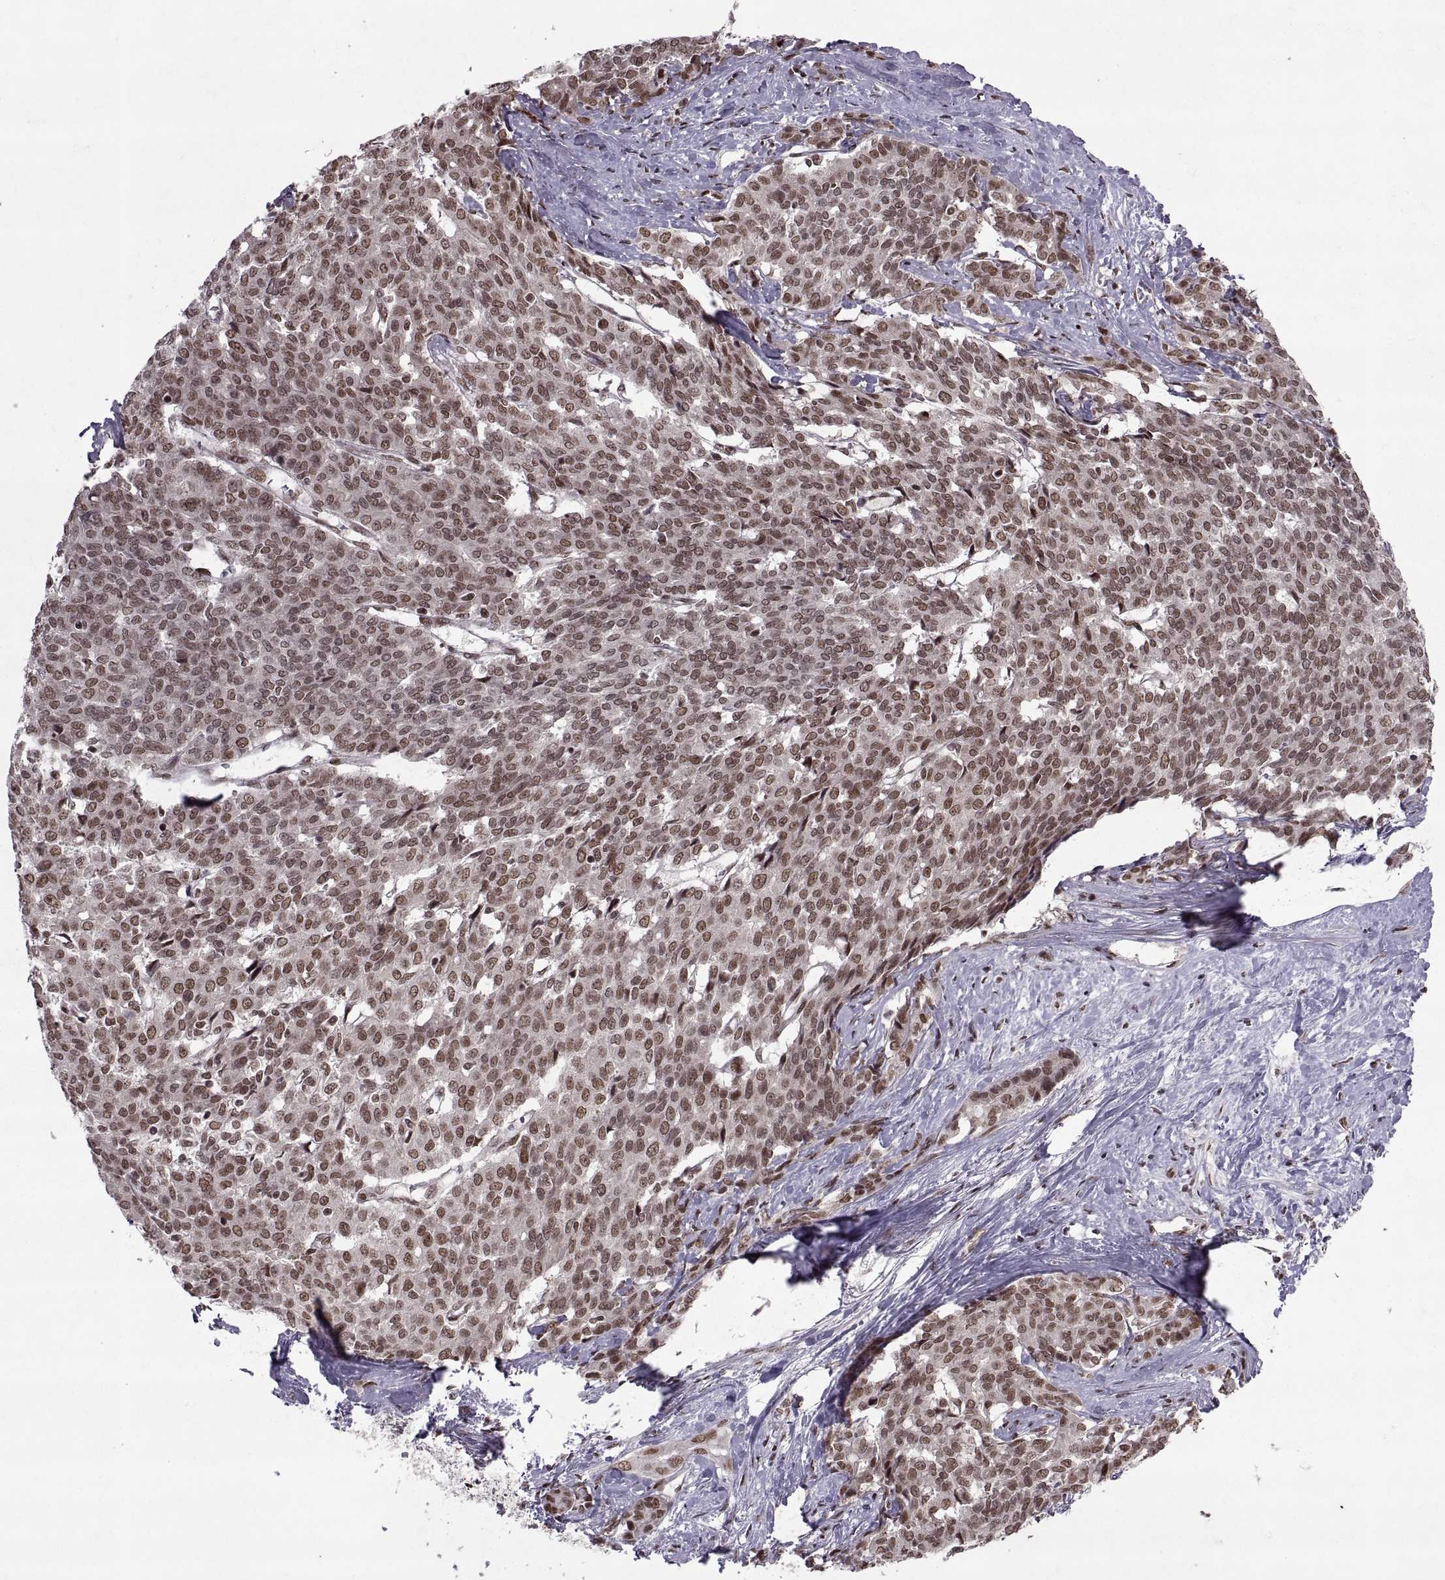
{"staining": {"intensity": "moderate", "quantity": ">75%", "location": "nuclear"}, "tissue": "liver cancer", "cell_type": "Tumor cells", "image_type": "cancer", "snomed": [{"axis": "morphology", "description": "Cholangiocarcinoma"}, {"axis": "topography", "description": "Liver"}], "caption": "DAB immunohistochemical staining of human liver cholangiocarcinoma reveals moderate nuclear protein positivity in approximately >75% of tumor cells.", "gene": "MT1E", "patient": {"sex": "female", "age": 47}}